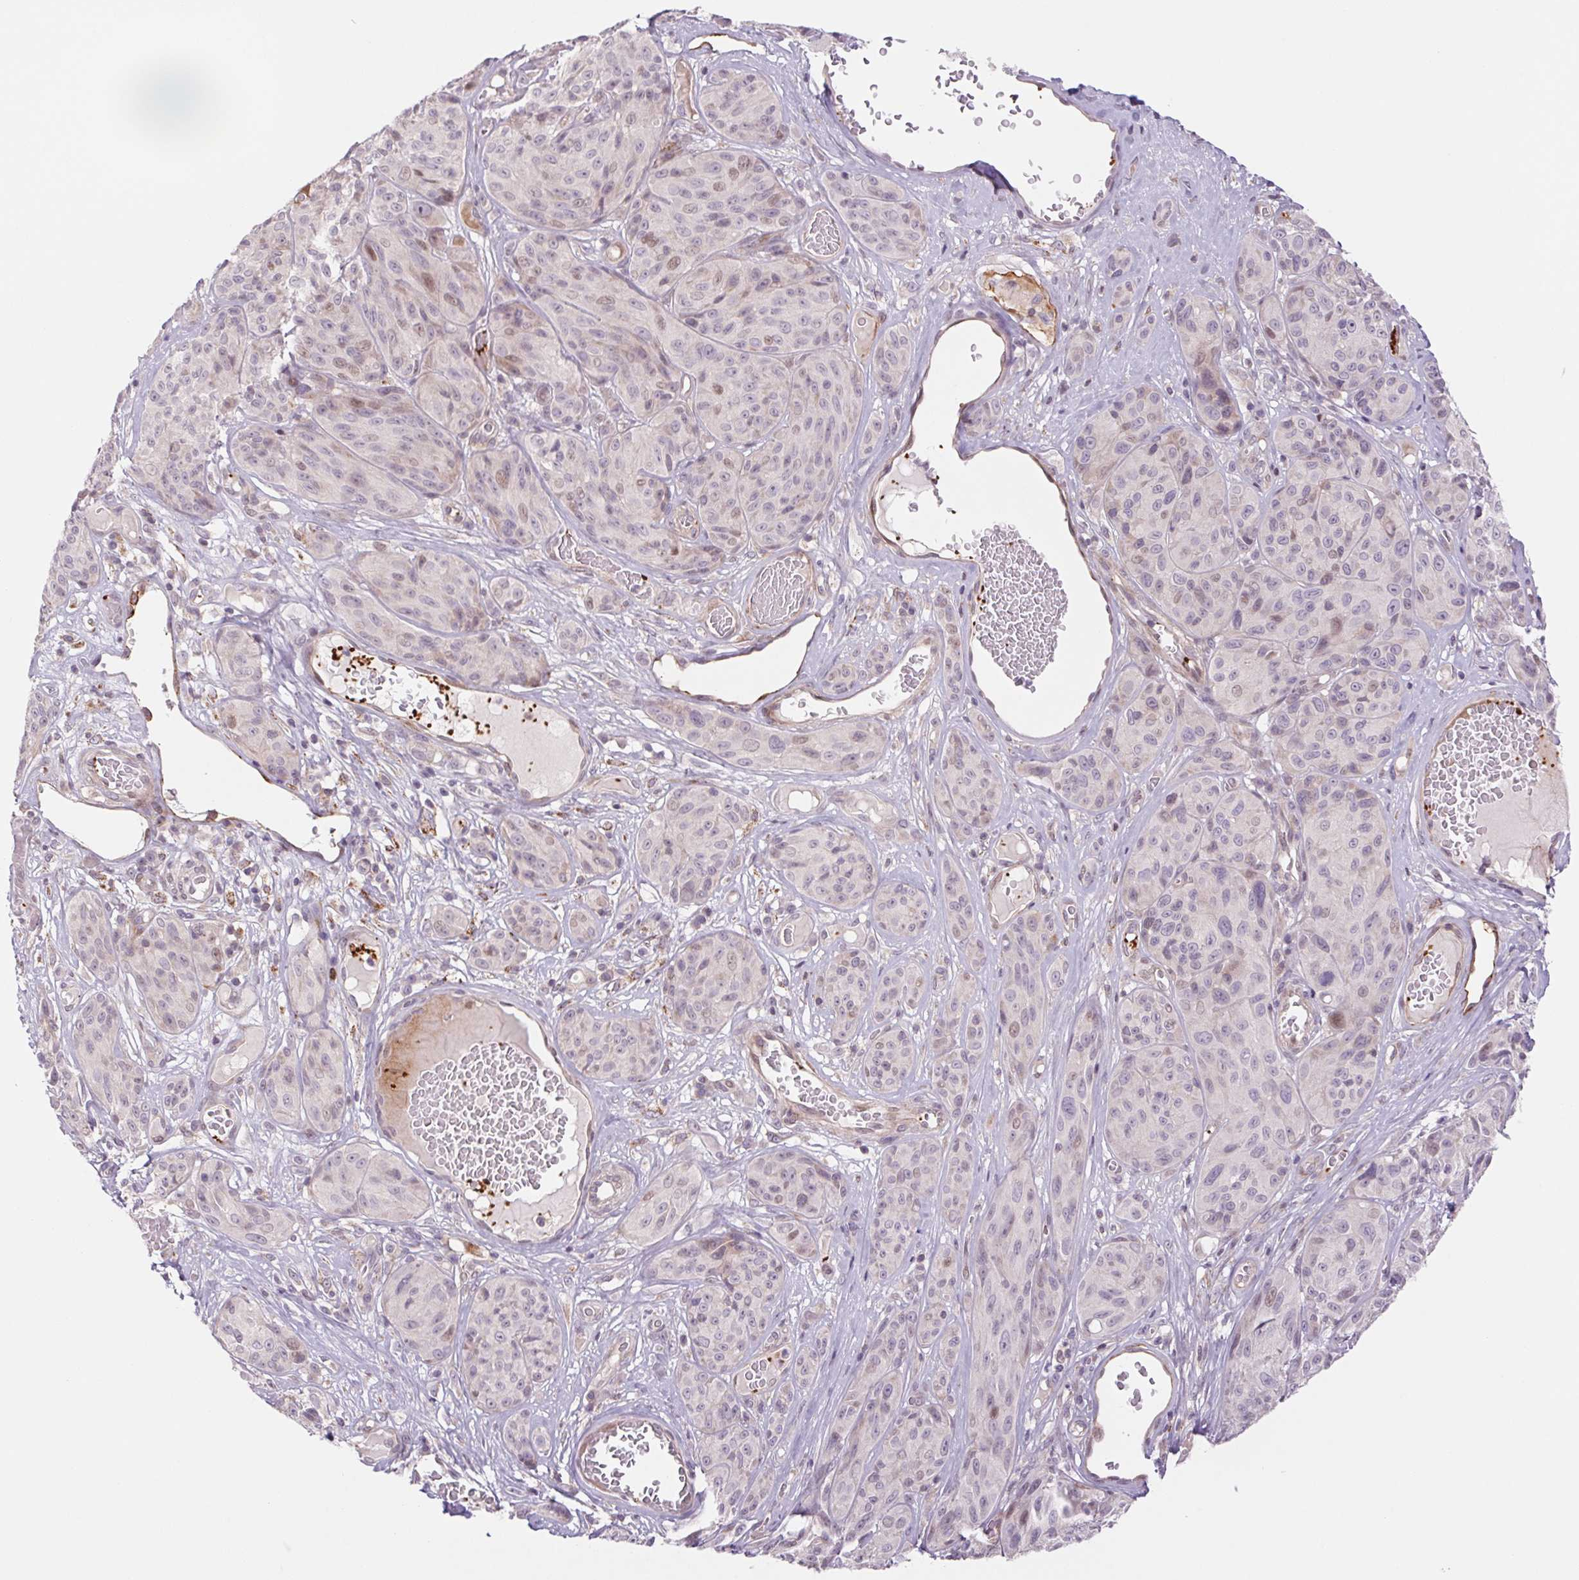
{"staining": {"intensity": "negative", "quantity": "none", "location": "none"}, "tissue": "melanoma", "cell_type": "Tumor cells", "image_type": "cancer", "snomed": [{"axis": "morphology", "description": "Malignant melanoma, NOS"}, {"axis": "topography", "description": "Skin"}], "caption": "Tumor cells are negative for protein expression in human malignant melanoma. (DAB (3,3'-diaminobenzidine) immunohistochemistry (IHC), high magnification).", "gene": "MS4A13", "patient": {"sex": "male", "age": 91}}